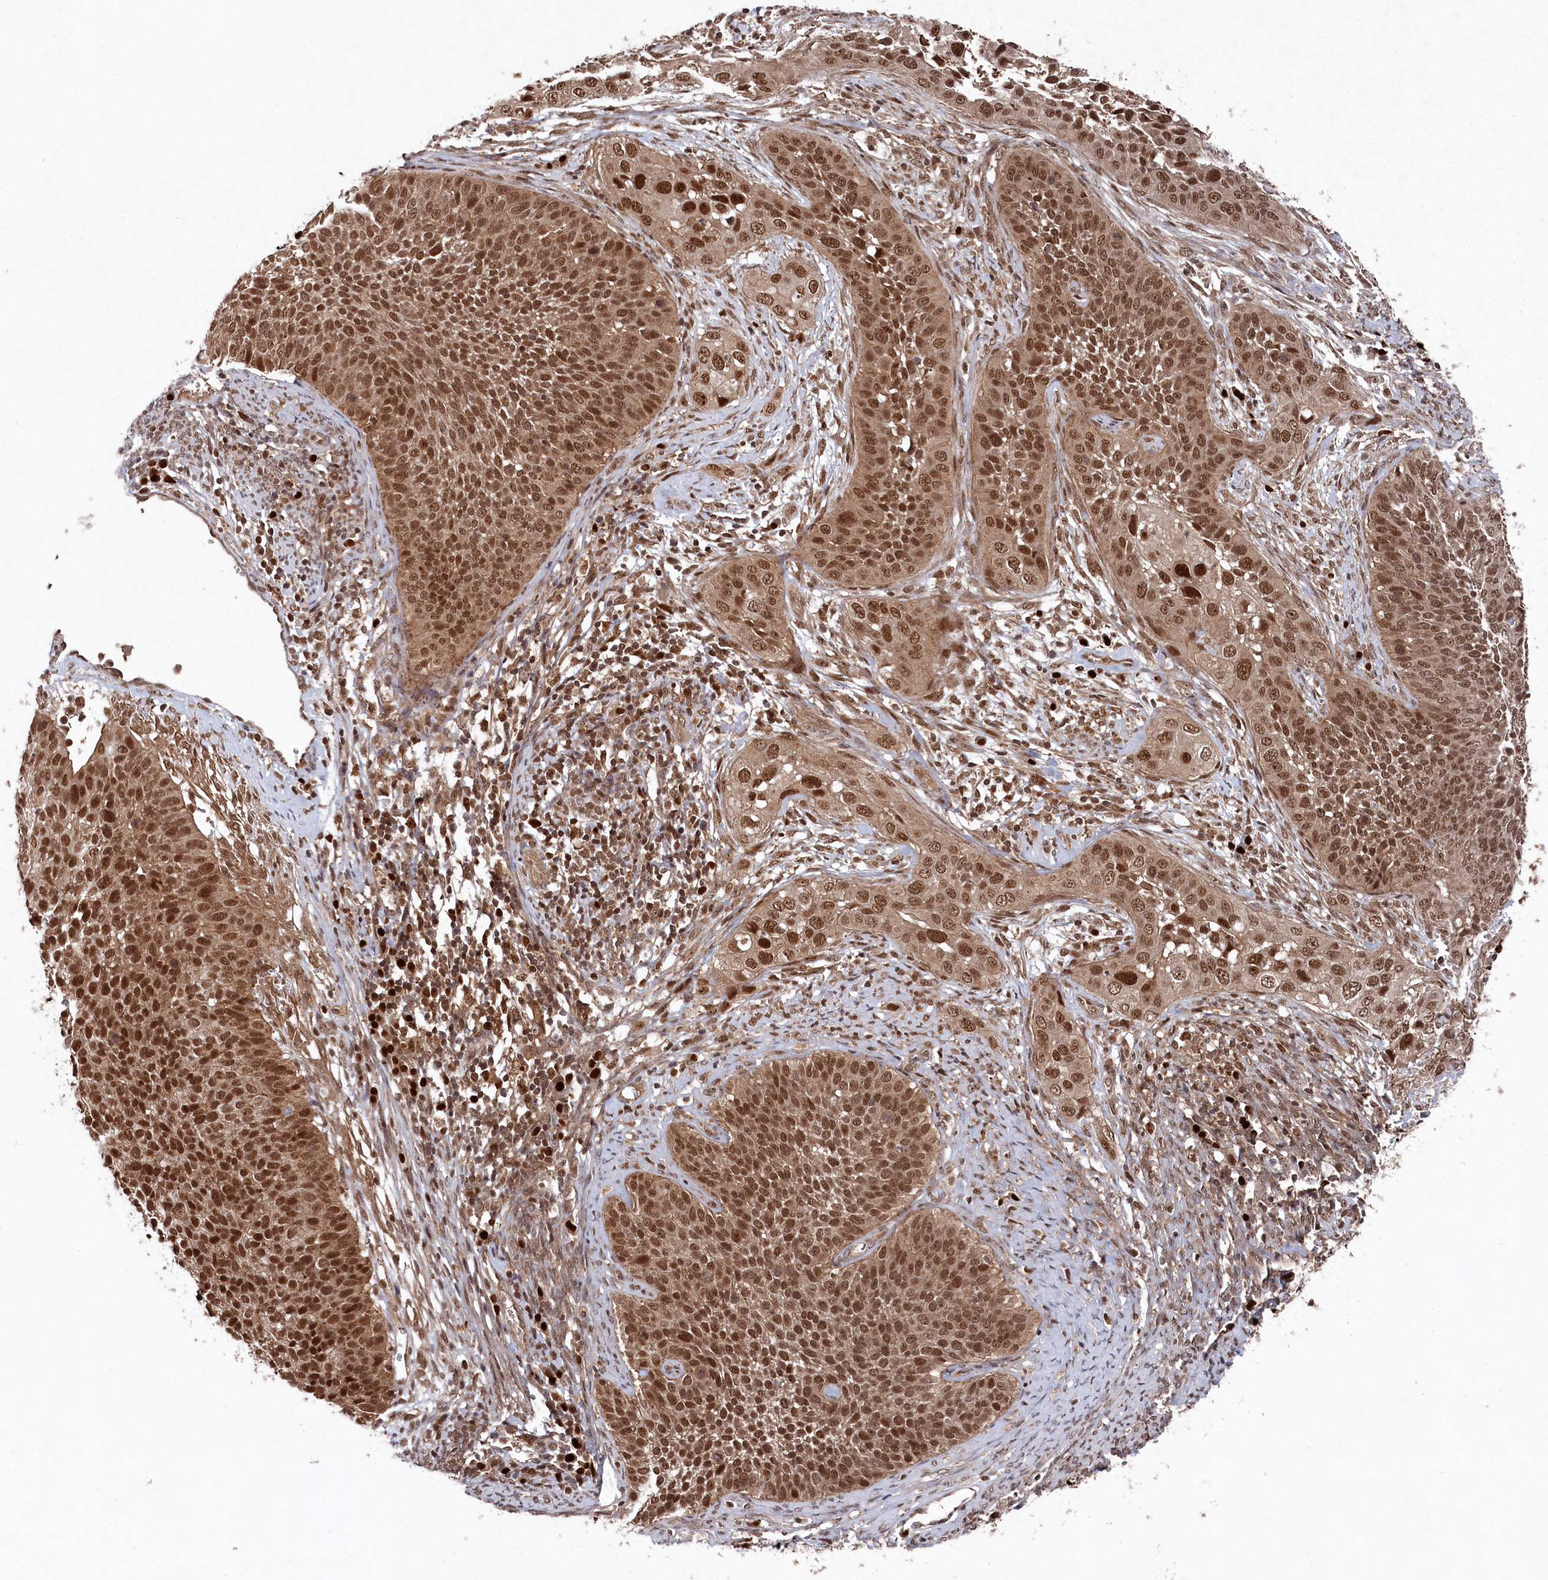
{"staining": {"intensity": "strong", "quantity": ">75%", "location": "nuclear"}, "tissue": "cervical cancer", "cell_type": "Tumor cells", "image_type": "cancer", "snomed": [{"axis": "morphology", "description": "Squamous cell carcinoma, NOS"}, {"axis": "topography", "description": "Cervix"}], "caption": "This is a histology image of IHC staining of squamous cell carcinoma (cervical), which shows strong expression in the nuclear of tumor cells.", "gene": "BORCS7", "patient": {"sex": "female", "age": 34}}